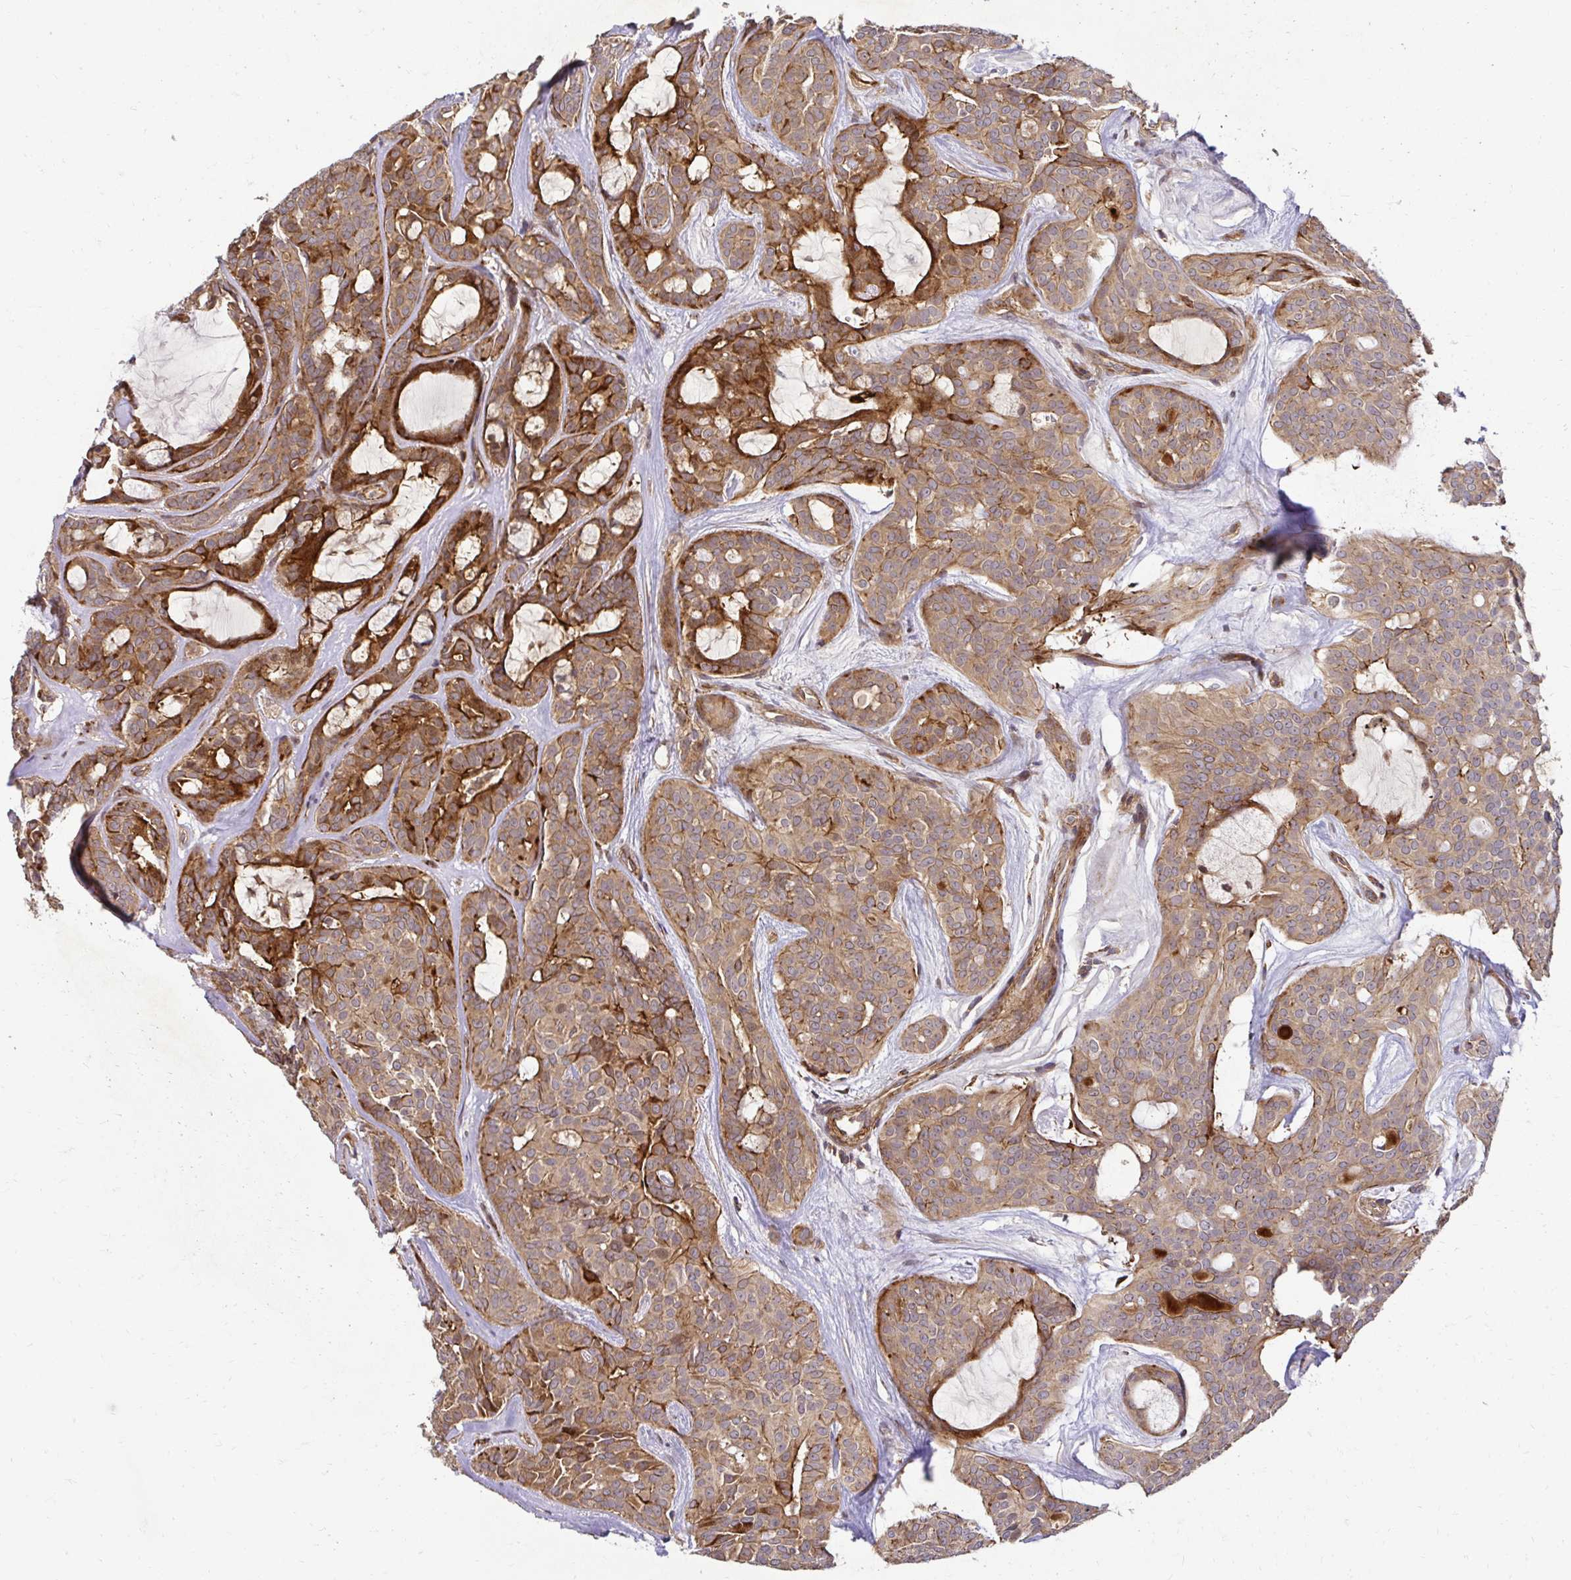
{"staining": {"intensity": "moderate", "quantity": "25%-75%", "location": "cytoplasmic/membranous"}, "tissue": "head and neck cancer", "cell_type": "Tumor cells", "image_type": "cancer", "snomed": [{"axis": "morphology", "description": "Adenocarcinoma, NOS"}, {"axis": "topography", "description": "Head-Neck"}], "caption": "Human head and neck cancer (adenocarcinoma) stained for a protein (brown) reveals moderate cytoplasmic/membranous positive positivity in approximately 25%-75% of tumor cells.", "gene": "PSMA4", "patient": {"sex": "male", "age": 66}}